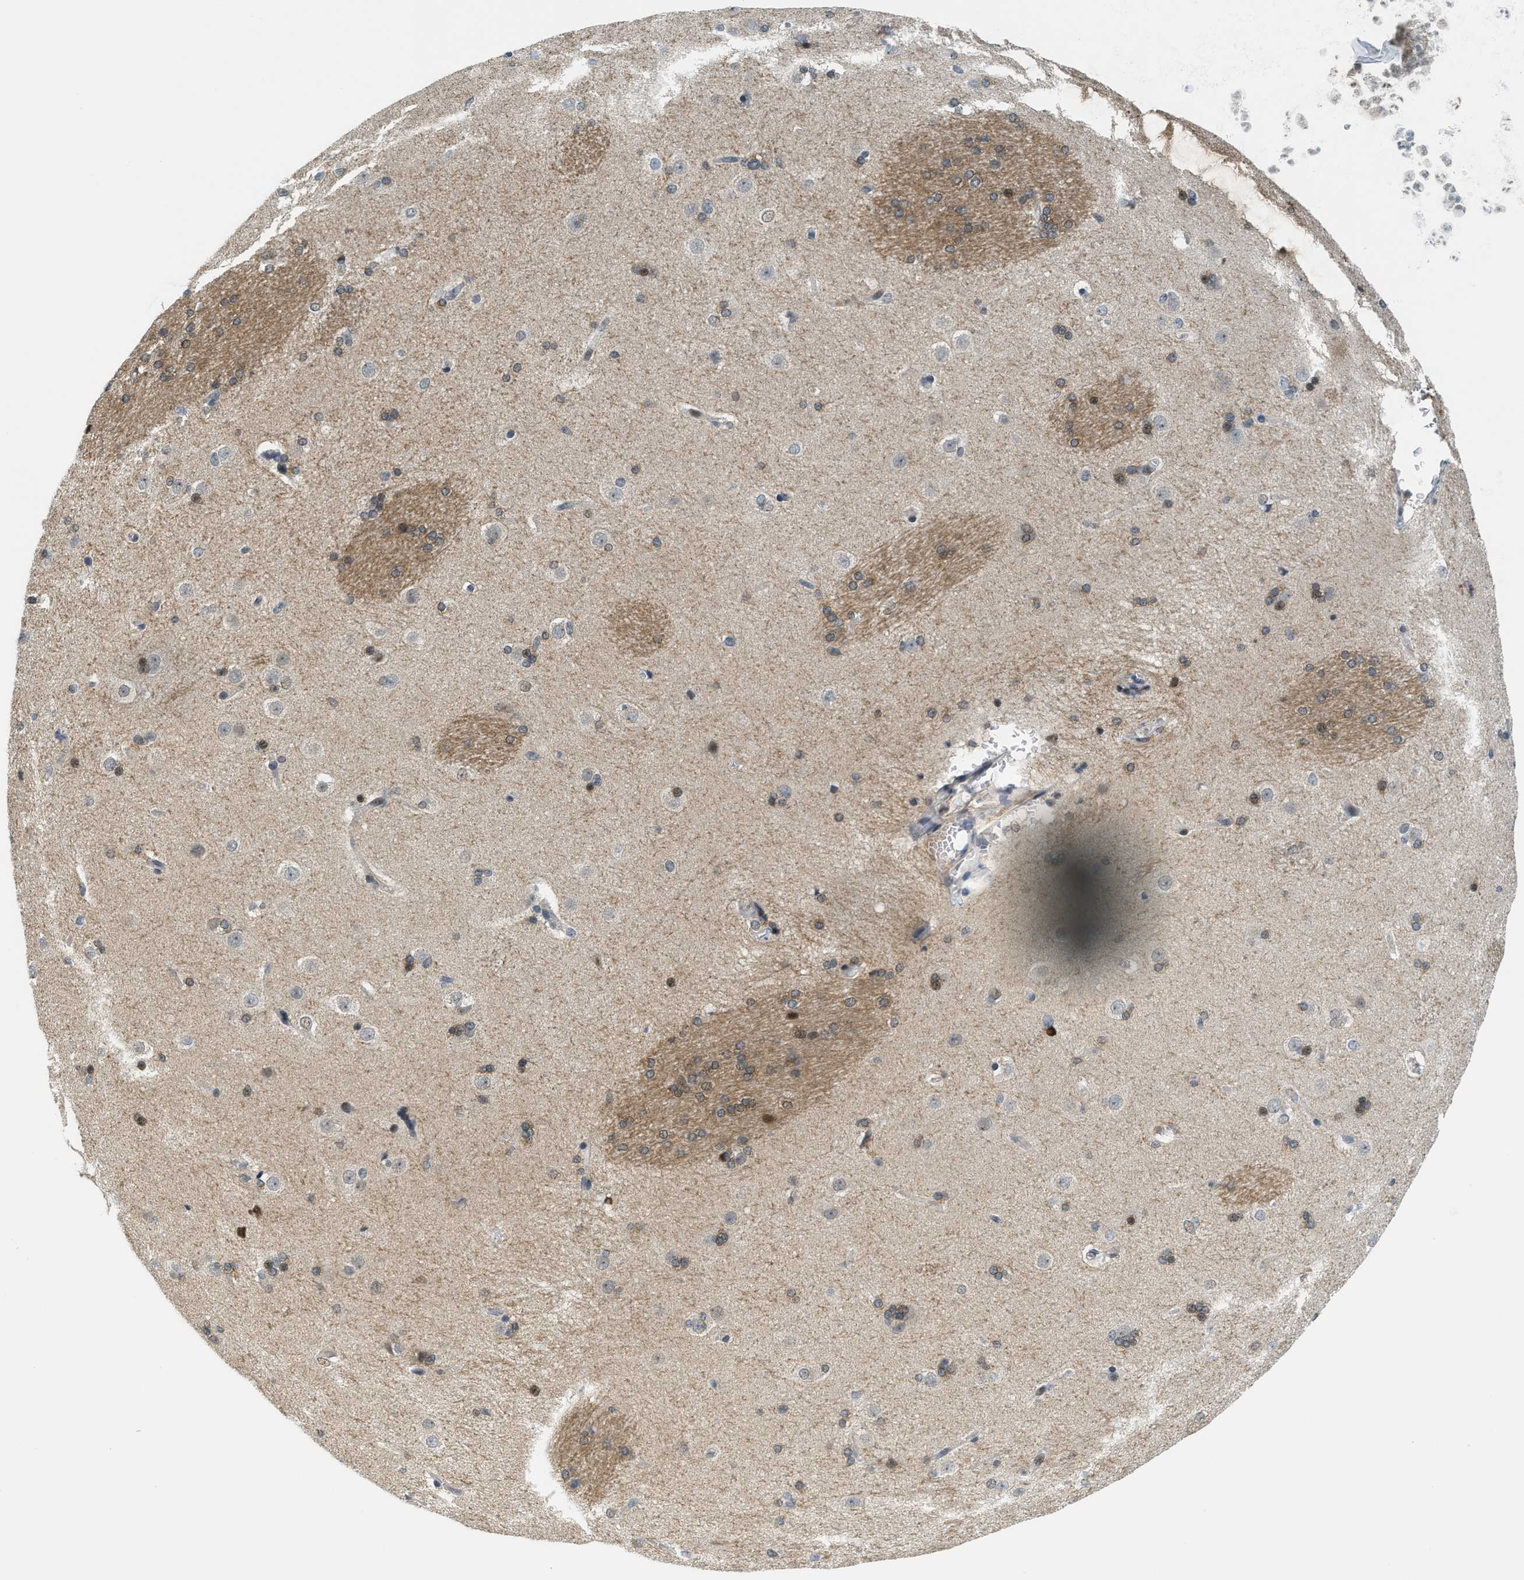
{"staining": {"intensity": "moderate", "quantity": "25%-75%", "location": "nuclear"}, "tissue": "caudate", "cell_type": "Glial cells", "image_type": "normal", "snomed": [{"axis": "morphology", "description": "Normal tissue, NOS"}, {"axis": "topography", "description": "Lateral ventricle wall"}], "caption": "A histopathology image of human caudate stained for a protein reveals moderate nuclear brown staining in glial cells.", "gene": "KMT2A", "patient": {"sex": "female", "age": 19}}